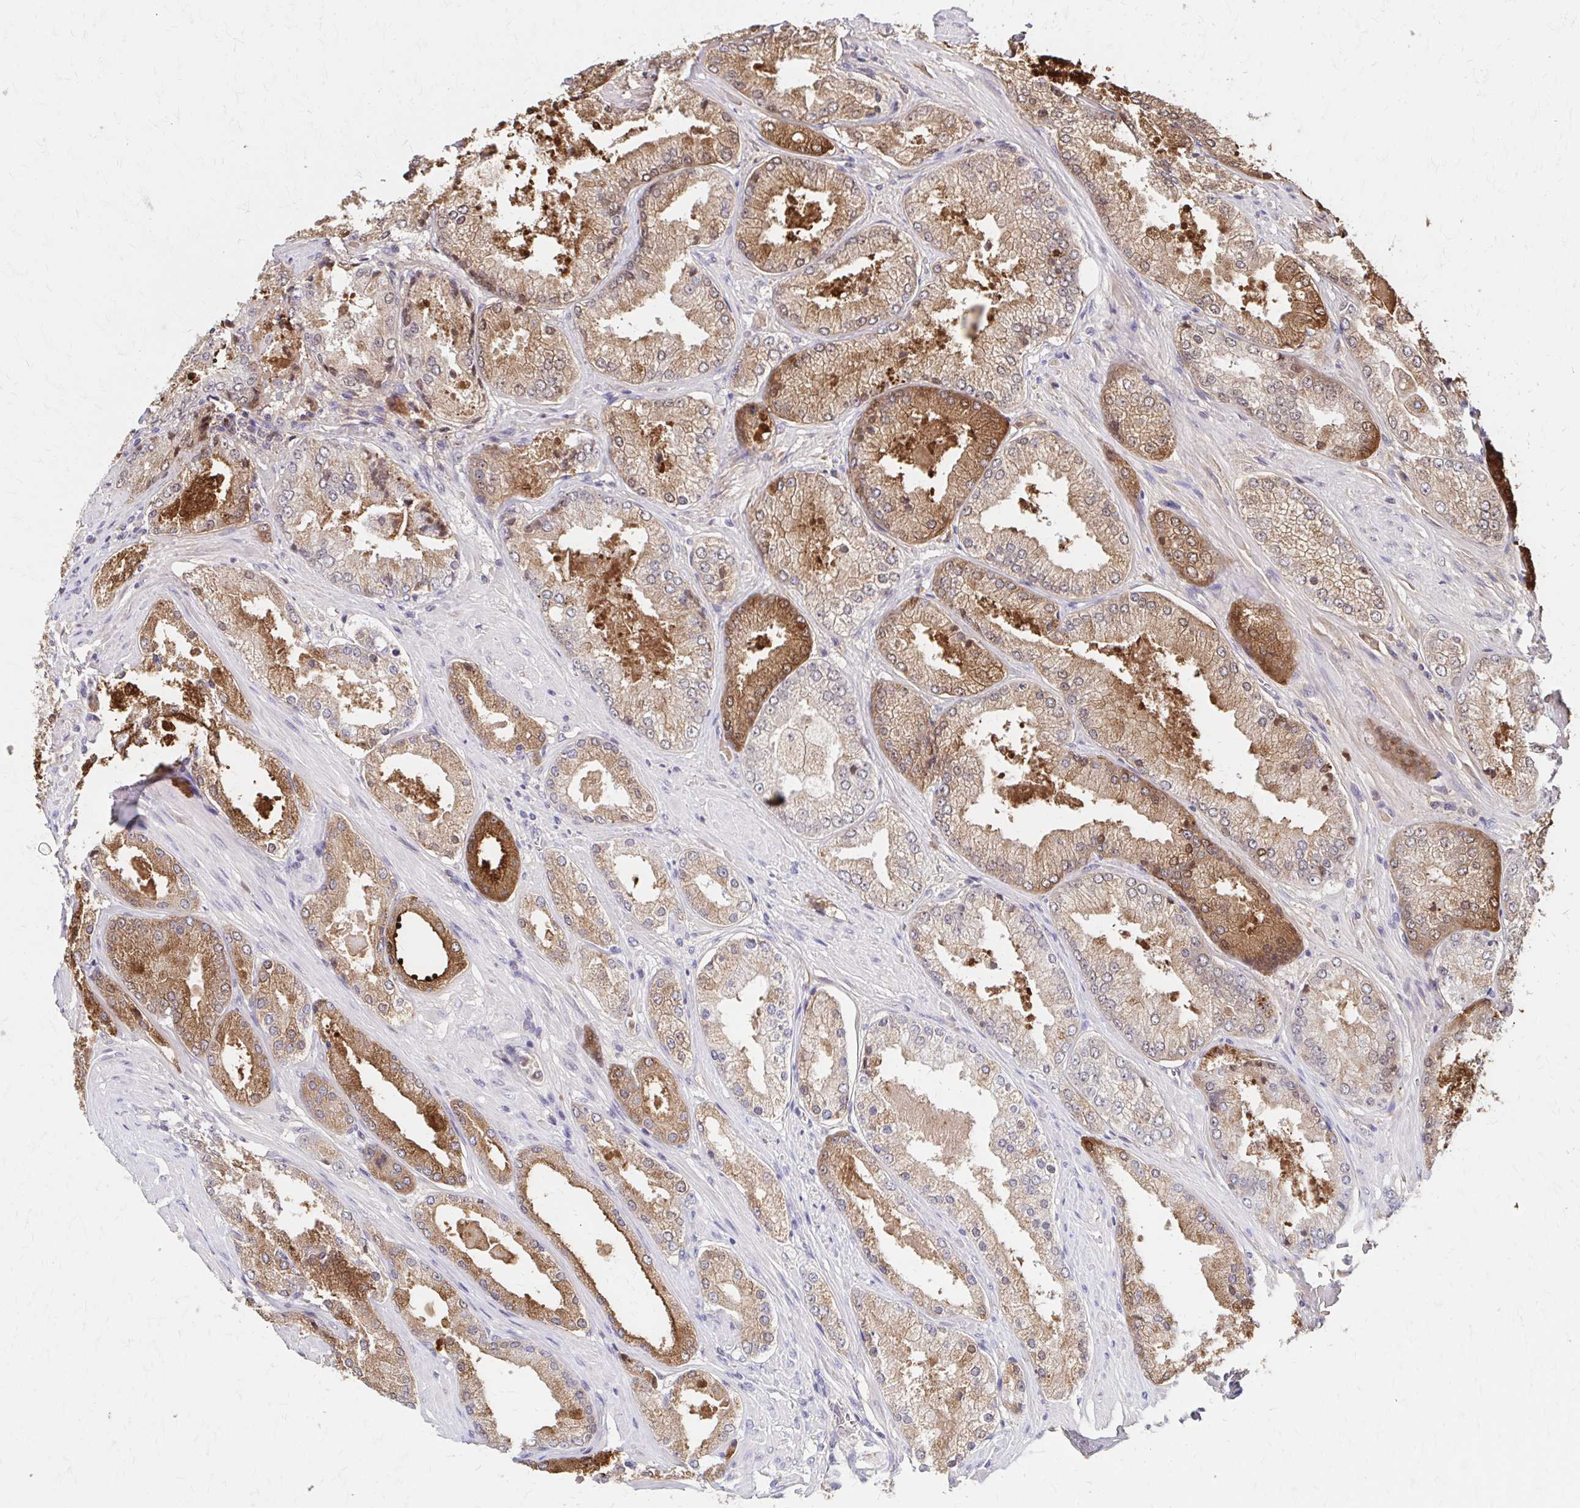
{"staining": {"intensity": "moderate", "quantity": ">75%", "location": "cytoplasmic/membranous"}, "tissue": "prostate cancer", "cell_type": "Tumor cells", "image_type": "cancer", "snomed": [{"axis": "morphology", "description": "Adenocarcinoma, Low grade"}, {"axis": "topography", "description": "Prostate"}], "caption": "This histopathology image reveals adenocarcinoma (low-grade) (prostate) stained with IHC to label a protein in brown. The cytoplasmic/membranous of tumor cells show moderate positivity for the protein. Nuclei are counter-stained blue.", "gene": "AZGP1", "patient": {"sex": "male", "age": 68}}